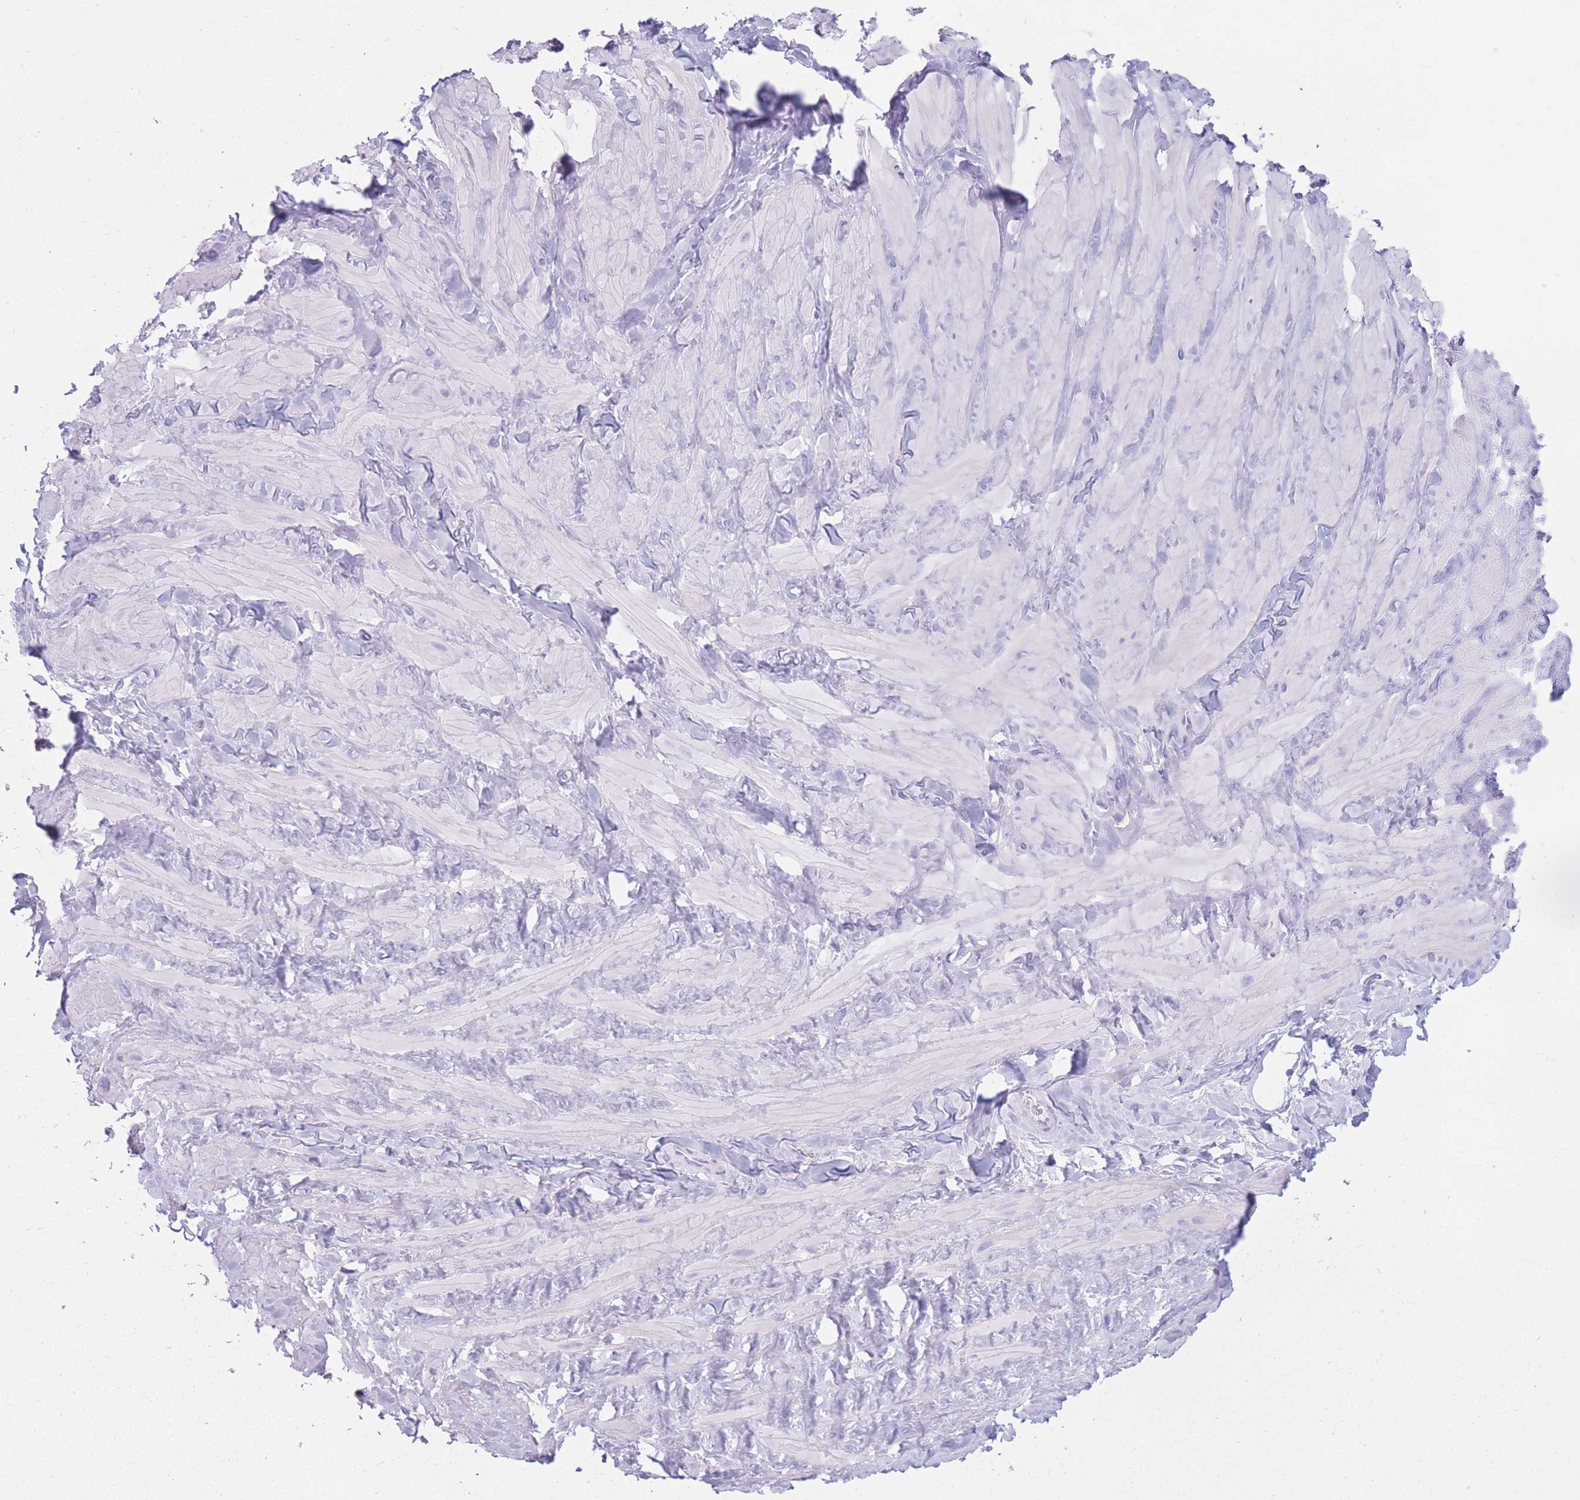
{"staining": {"intensity": "negative", "quantity": "none", "location": "none"}, "tissue": "adipose tissue", "cell_type": "Adipocytes", "image_type": "normal", "snomed": [{"axis": "morphology", "description": "Normal tissue, NOS"}, {"axis": "topography", "description": "Soft tissue"}, {"axis": "topography", "description": "Vascular tissue"}], "caption": "High magnification brightfield microscopy of unremarkable adipose tissue stained with DAB (3,3'-diaminobenzidine) (brown) and counterstained with hematoxylin (blue): adipocytes show no significant staining.", "gene": "COL27A1", "patient": {"sex": "male", "age": 41}}